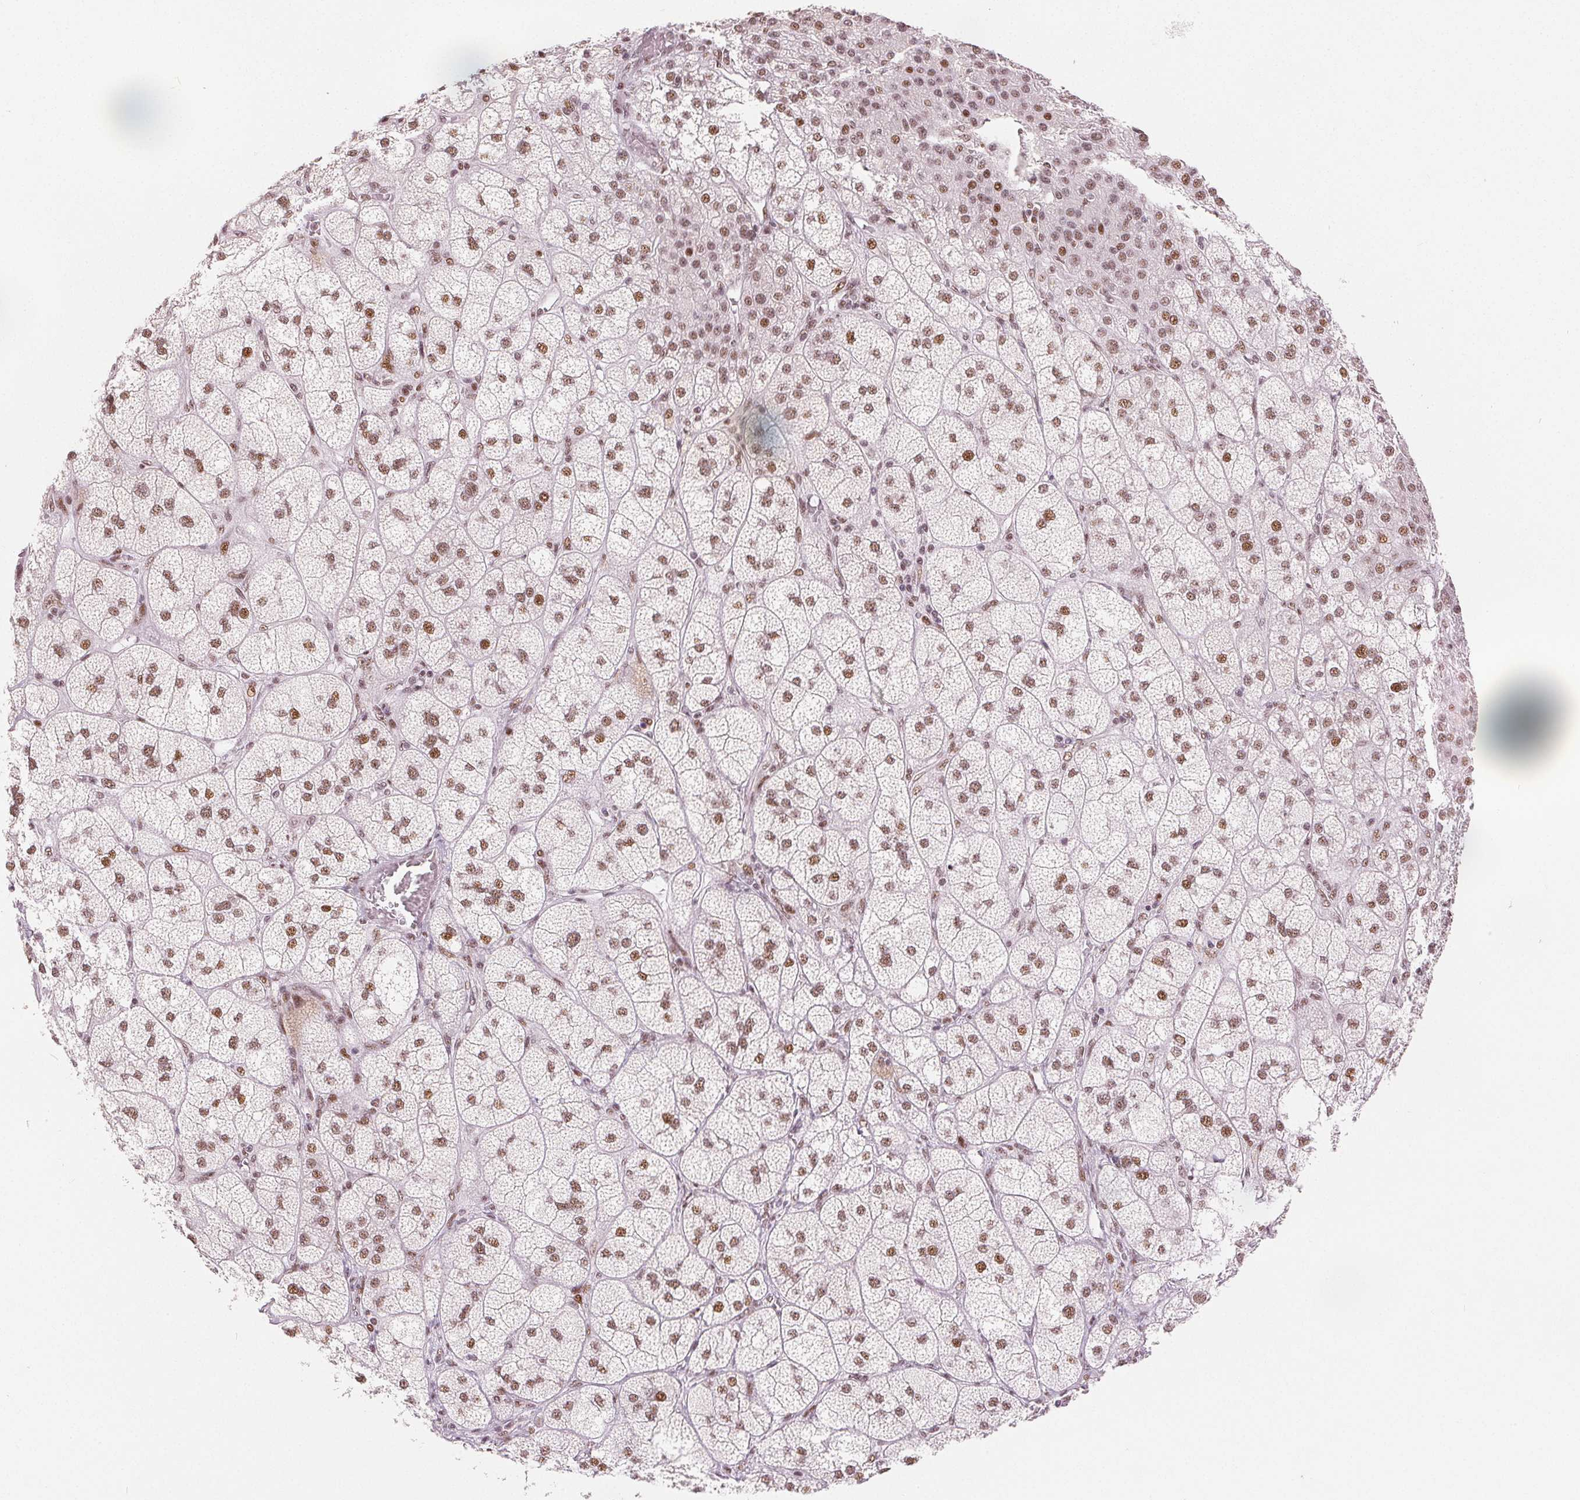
{"staining": {"intensity": "moderate", "quantity": ">75%", "location": "nuclear"}, "tissue": "adrenal gland", "cell_type": "Glandular cells", "image_type": "normal", "snomed": [{"axis": "morphology", "description": "Normal tissue, NOS"}, {"axis": "topography", "description": "Adrenal gland"}], "caption": "IHC staining of unremarkable adrenal gland, which reveals medium levels of moderate nuclear staining in approximately >75% of glandular cells indicating moderate nuclear protein positivity. The staining was performed using DAB (brown) for protein detection and nuclei were counterstained in hematoxylin (blue).", "gene": "ZNF703", "patient": {"sex": "female", "age": 60}}